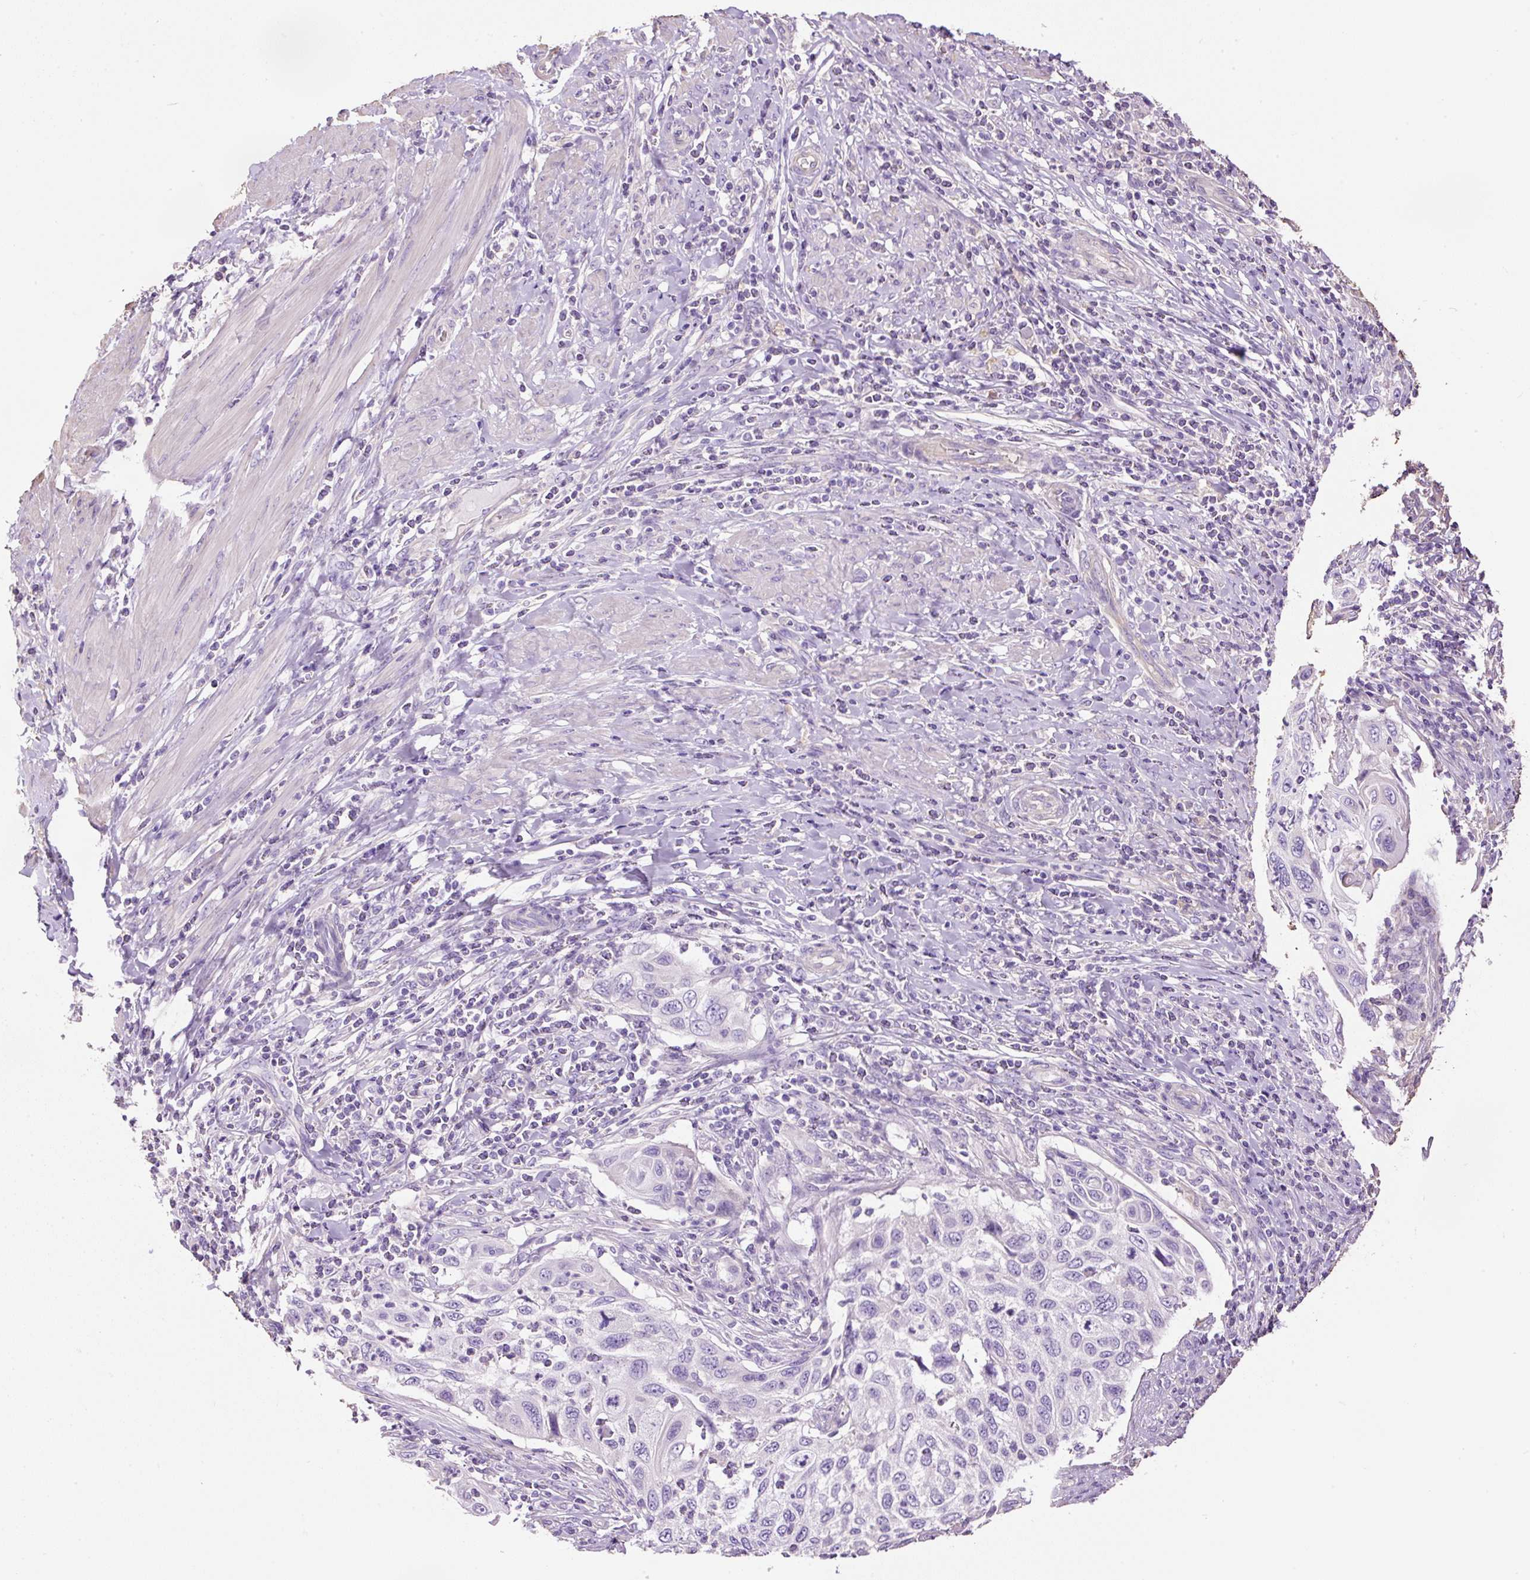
{"staining": {"intensity": "negative", "quantity": "none", "location": "none"}, "tissue": "cervical cancer", "cell_type": "Tumor cells", "image_type": "cancer", "snomed": [{"axis": "morphology", "description": "Squamous cell carcinoma, NOS"}, {"axis": "topography", "description": "Cervix"}], "caption": "This image is of cervical squamous cell carcinoma stained with immunohistochemistry (IHC) to label a protein in brown with the nuclei are counter-stained blue. There is no expression in tumor cells.", "gene": "PDIA2", "patient": {"sex": "female", "age": 70}}